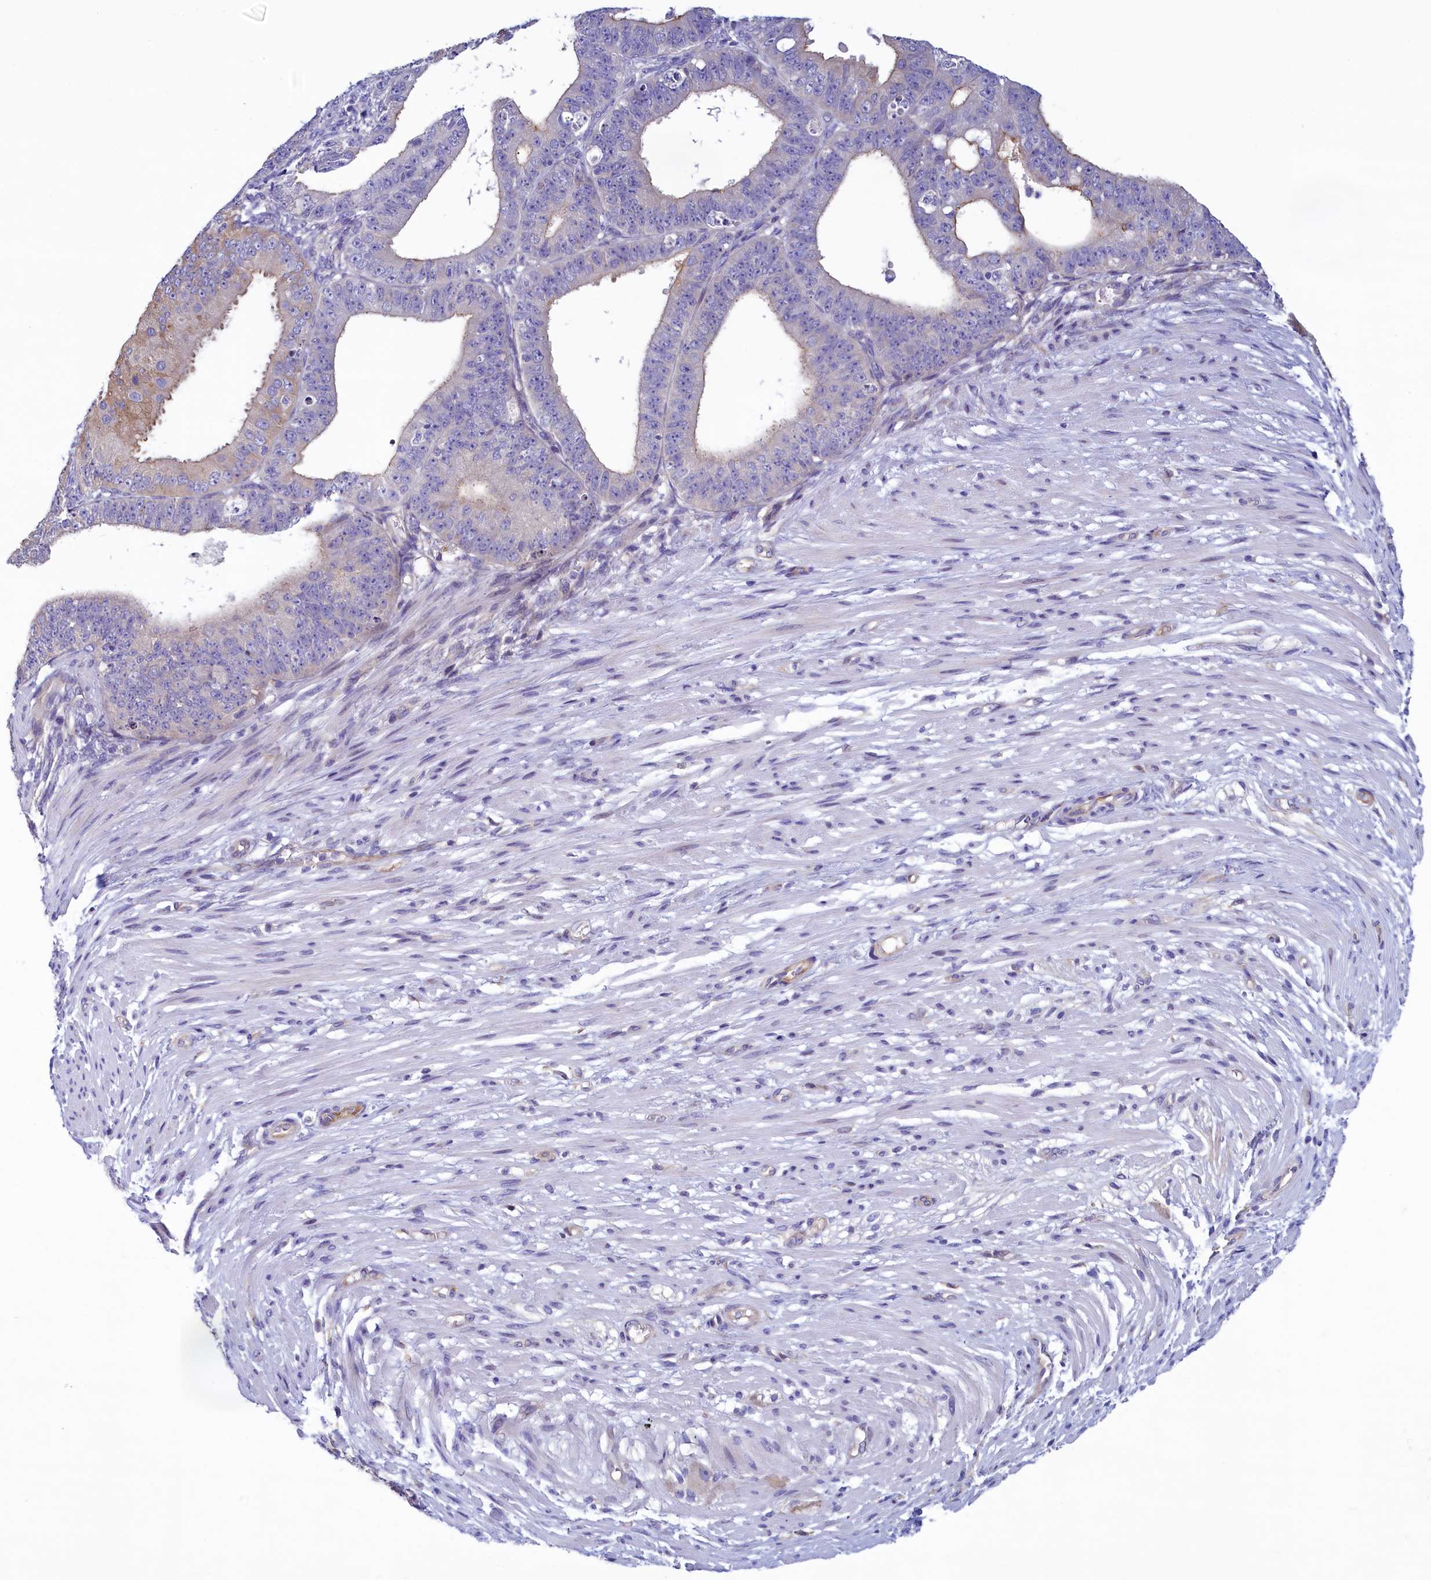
{"staining": {"intensity": "weak", "quantity": "<25%", "location": "cytoplasmic/membranous"}, "tissue": "ovarian cancer", "cell_type": "Tumor cells", "image_type": "cancer", "snomed": [{"axis": "morphology", "description": "Carcinoma, endometroid"}, {"axis": "topography", "description": "Appendix"}, {"axis": "topography", "description": "Ovary"}], "caption": "Tumor cells show no significant protein staining in ovarian endometroid carcinoma.", "gene": "KRBOX5", "patient": {"sex": "female", "age": 42}}